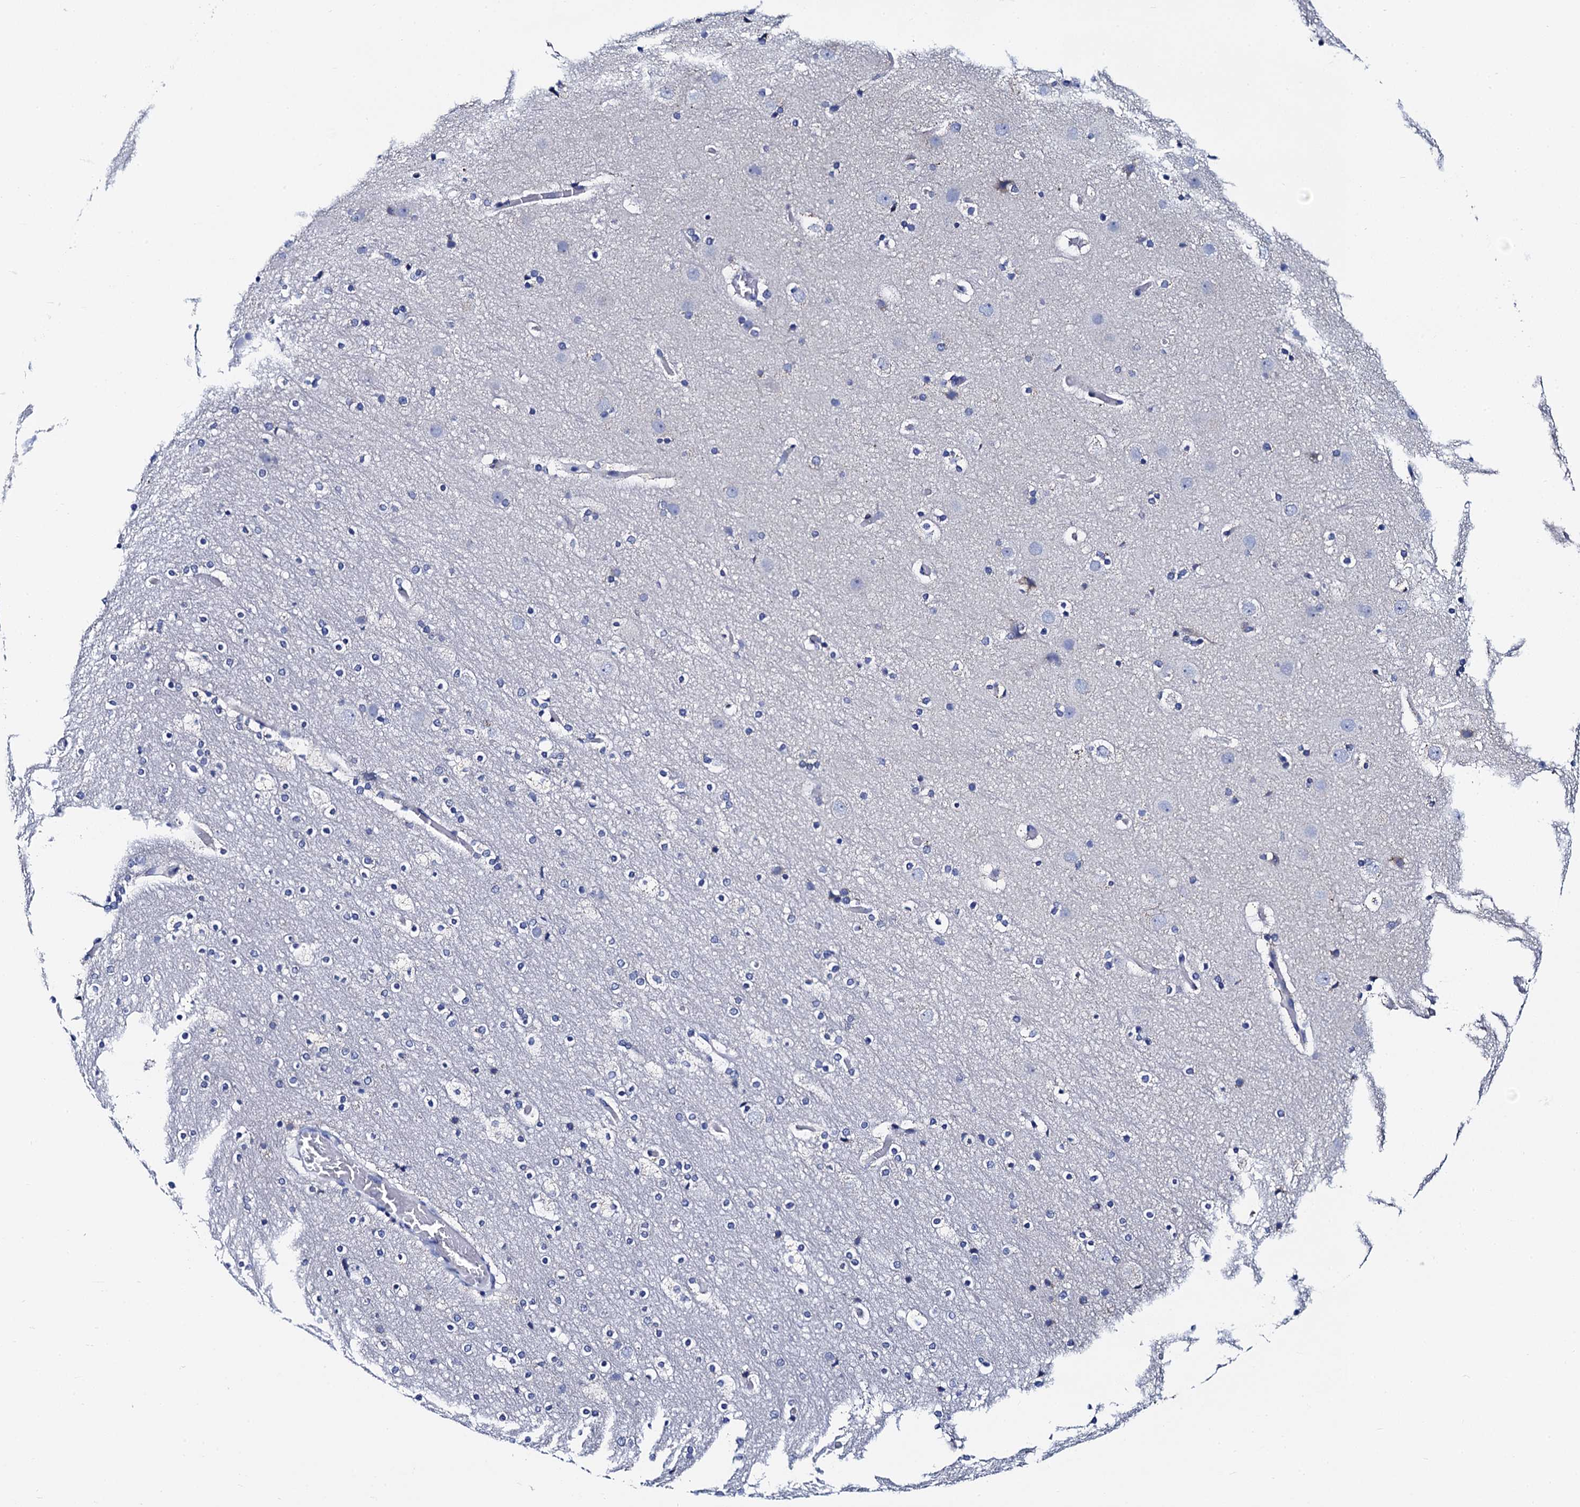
{"staining": {"intensity": "negative", "quantity": "none", "location": "none"}, "tissue": "cerebral cortex", "cell_type": "Endothelial cells", "image_type": "normal", "snomed": [{"axis": "morphology", "description": "Normal tissue, NOS"}, {"axis": "topography", "description": "Cerebral cortex"}], "caption": "IHC photomicrograph of unremarkable cerebral cortex: human cerebral cortex stained with DAB reveals no significant protein staining in endothelial cells. (IHC, brightfield microscopy, high magnification).", "gene": "ACADSB", "patient": {"sex": "male", "age": 57}}